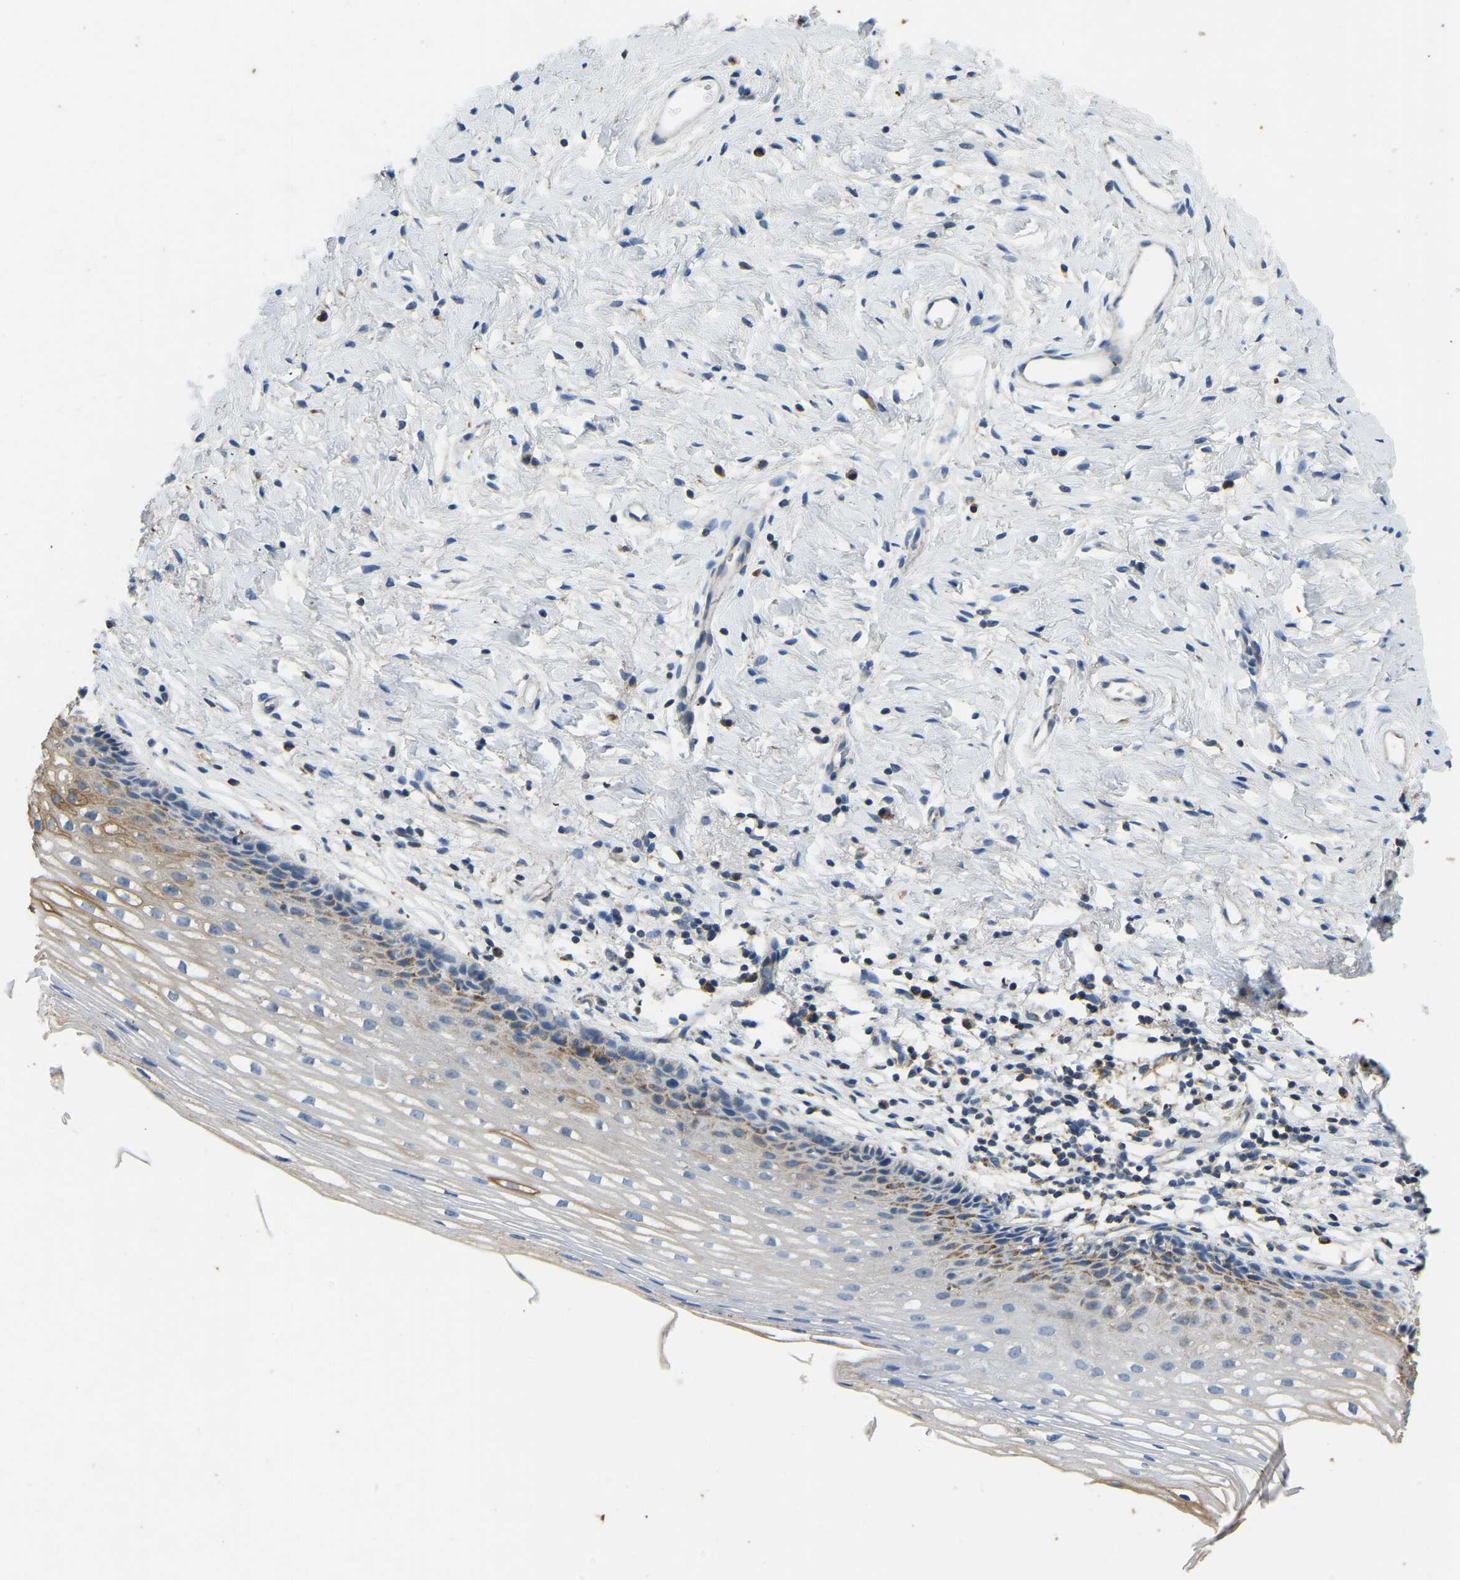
{"staining": {"intensity": "strong", "quantity": ">75%", "location": "cytoplasmic/membranous"}, "tissue": "cervix", "cell_type": "Glandular cells", "image_type": "normal", "snomed": [{"axis": "morphology", "description": "Normal tissue, NOS"}, {"axis": "topography", "description": "Cervix"}], "caption": "The photomicrograph exhibits staining of benign cervix, revealing strong cytoplasmic/membranous protein positivity (brown color) within glandular cells. The staining is performed using DAB (3,3'-diaminobenzidine) brown chromogen to label protein expression. The nuclei are counter-stained blue using hematoxylin.", "gene": "ZNF200", "patient": {"sex": "female", "age": 77}}